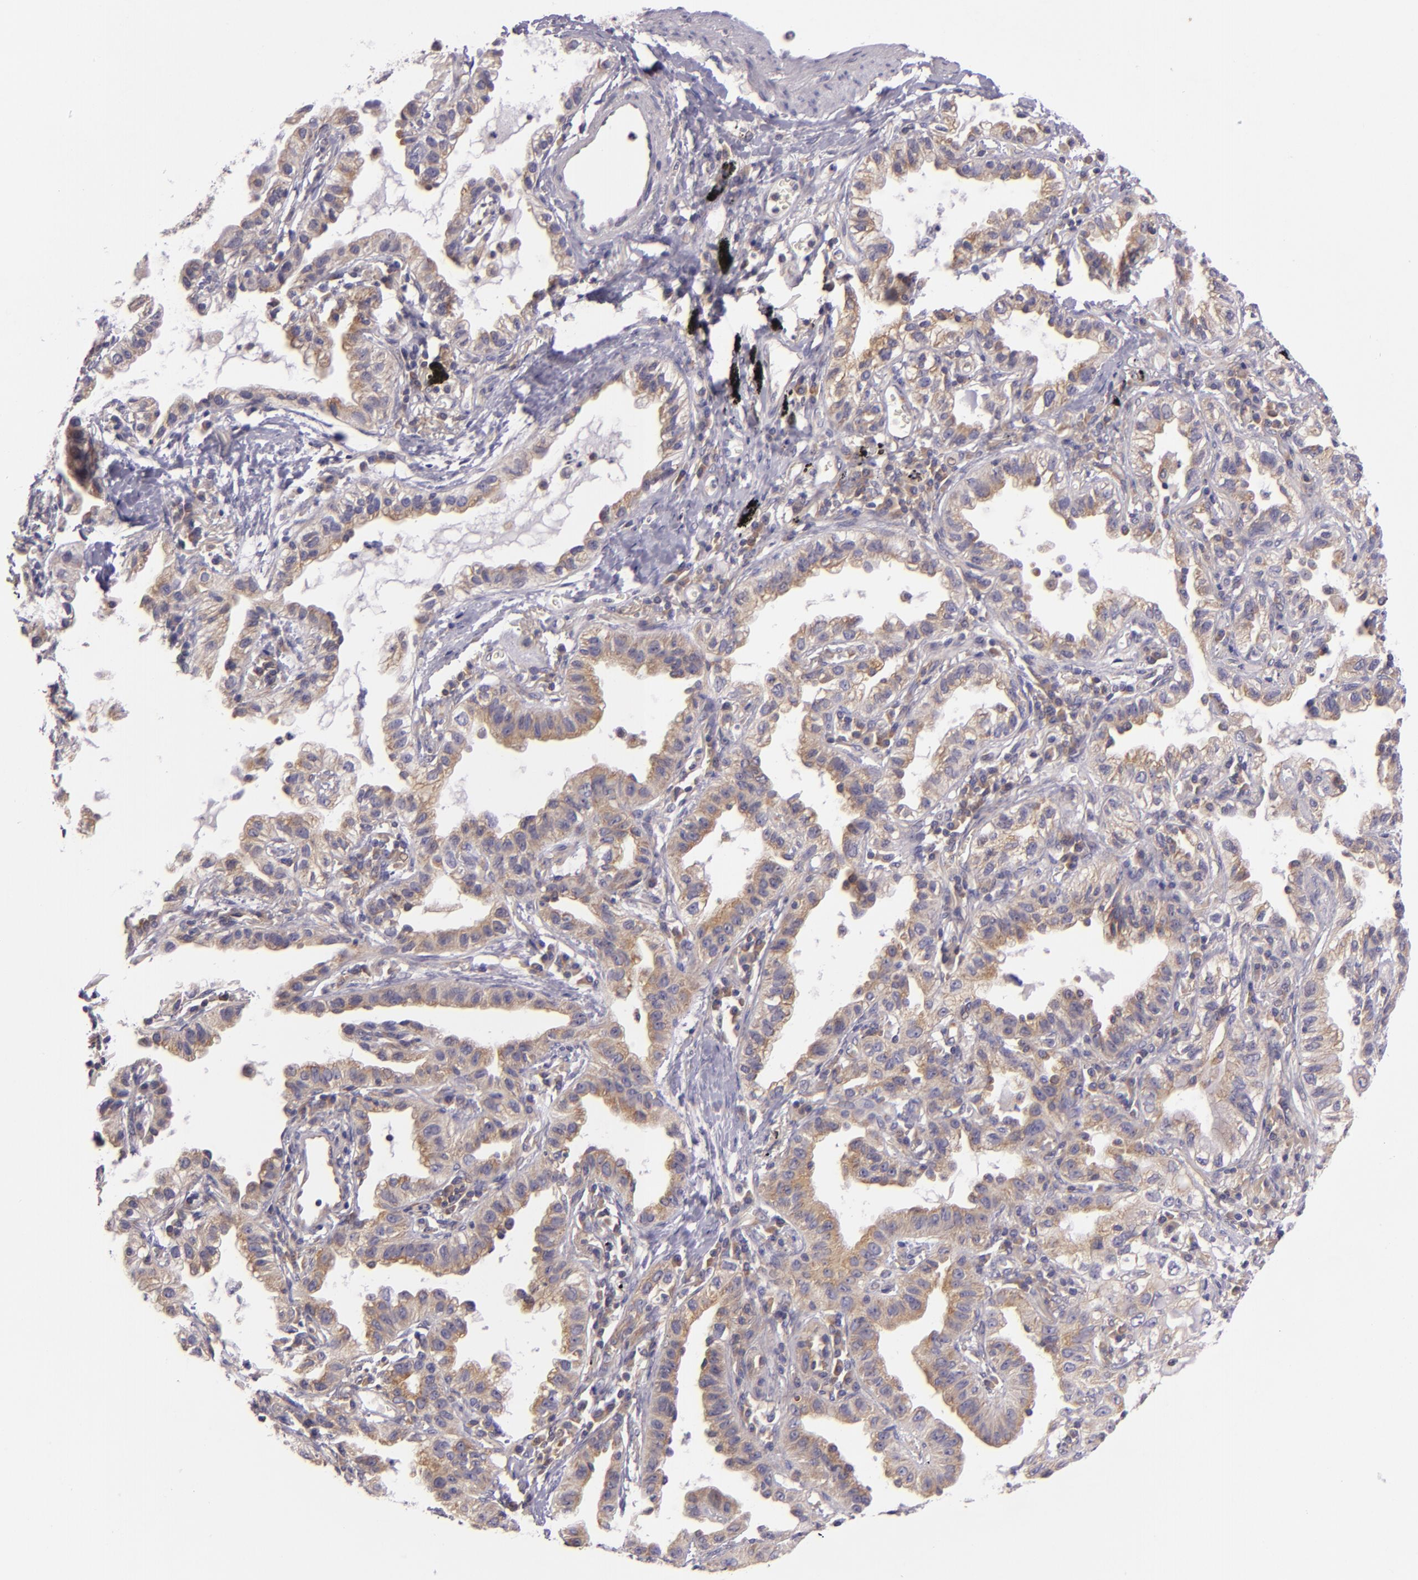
{"staining": {"intensity": "weak", "quantity": "25%-75%", "location": "cytoplasmic/membranous"}, "tissue": "lung cancer", "cell_type": "Tumor cells", "image_type": "cancer", "snomed": [{"axis": "morphology", "description": "Adenocarcinoma, NOS"}, {"axis": "topography", "description": "Lung"}], "caption": "An image of lung cancer (adenocarcinoma) stained for a protein exhibits weak cytoplasmic/membranous brown staining in tumor cells.", "gene": "UPF3B", "patient": {"sex": "female", "age": 50}}